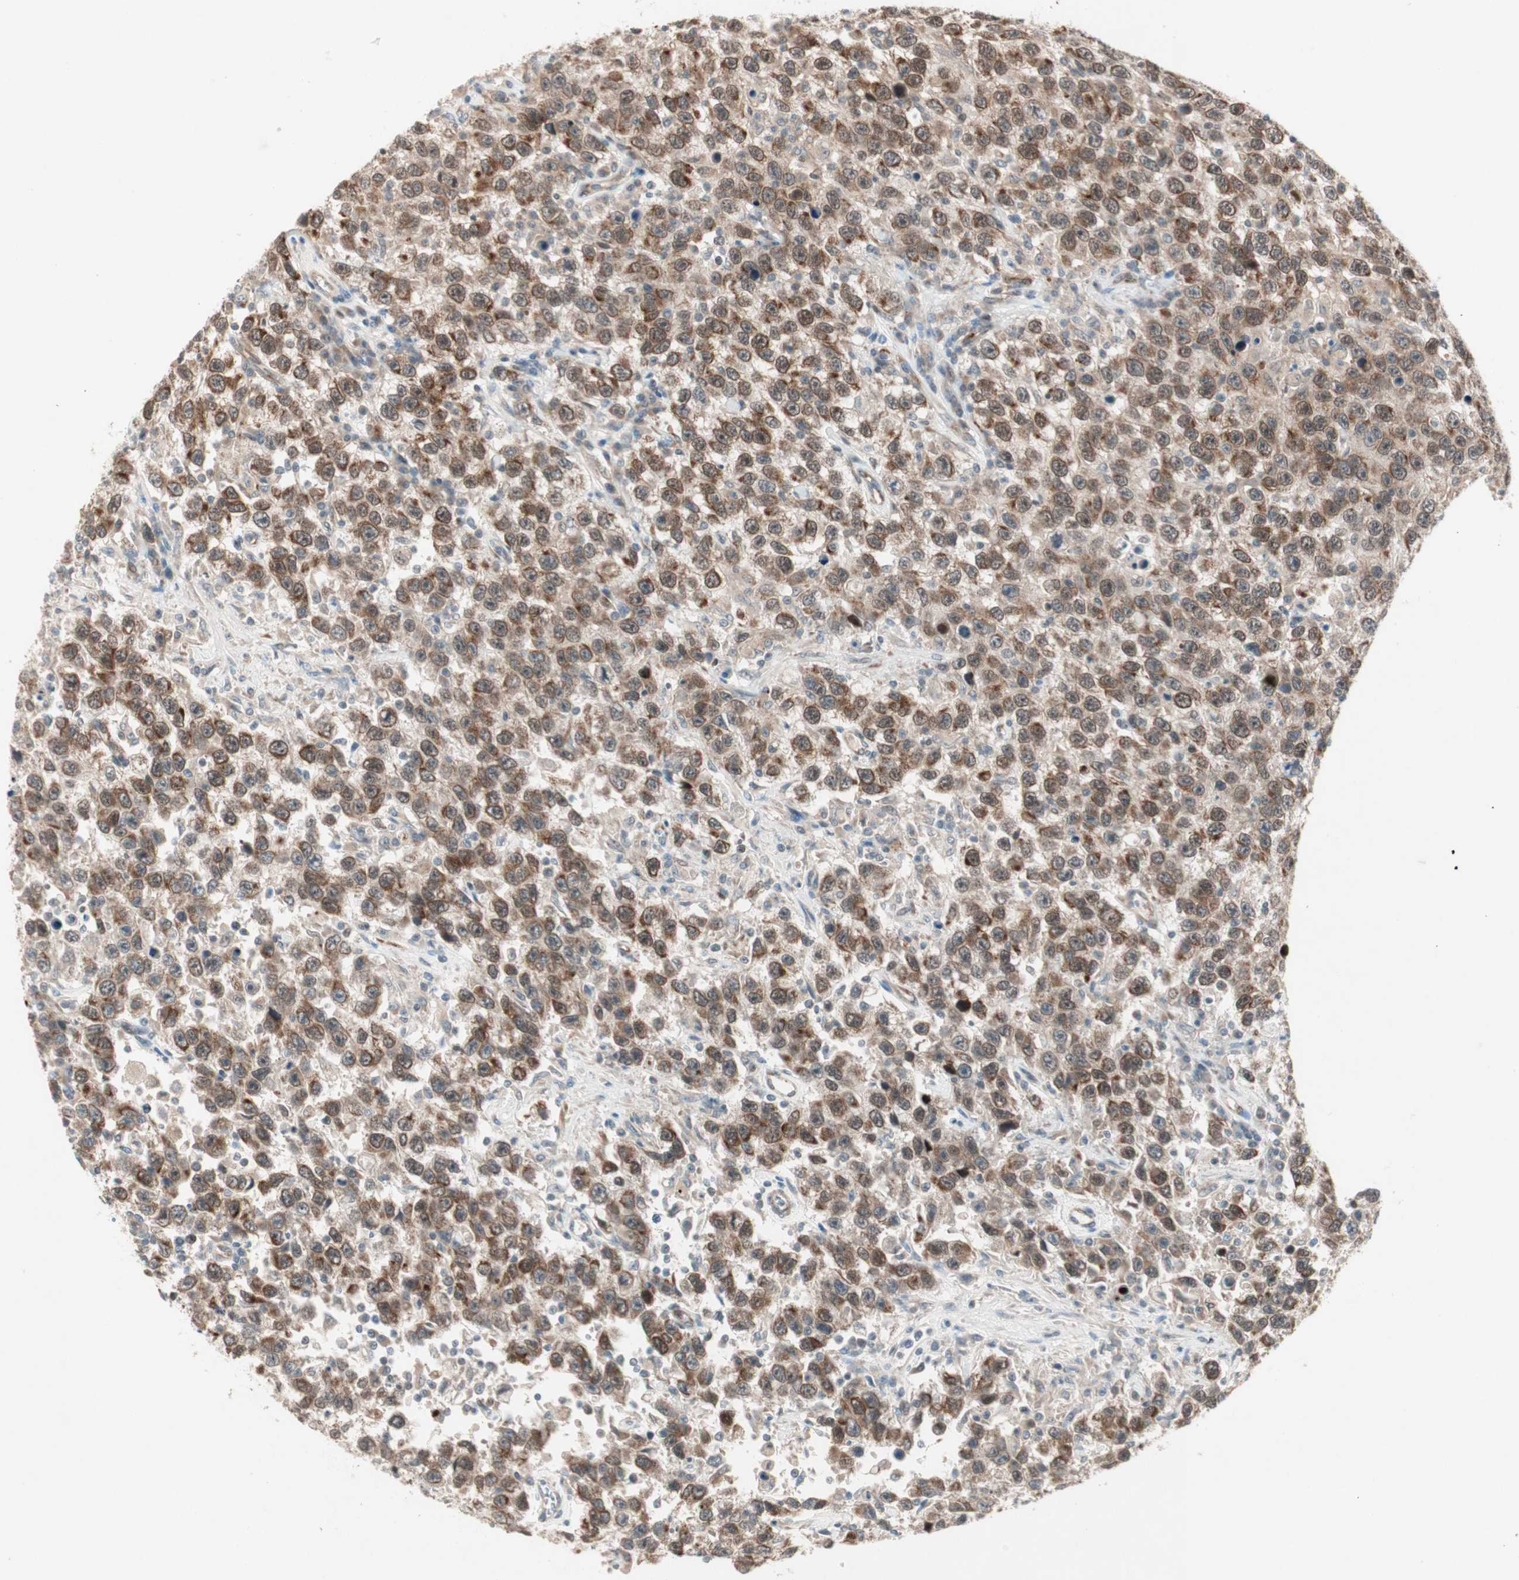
{"staining": {"intensity": "strong", "quantity": ">75%", "location": "cytoplasmic/membranous"}, "tissue": "testis cancer", "cell_type": "Tumor cells", "image_type": "cancer", "snomed": [{"axis": "morphology", "description": "Seminoma, NOS"}, {"axis": "topography", "description": "Testis"}], "caption": "Immunohistochemistry micrograph of neoplastic tissue: human testis seminoma stained using immunohistochemistry (IHC) displays high levels of strong protein expression localized specifically in the cytoplasmic/membranous of tumor cells, appearing as a cytoplasmic/membranous brown color.", "gene": "ZNF37A", "patient": {"sex": "male", "age": 41}}